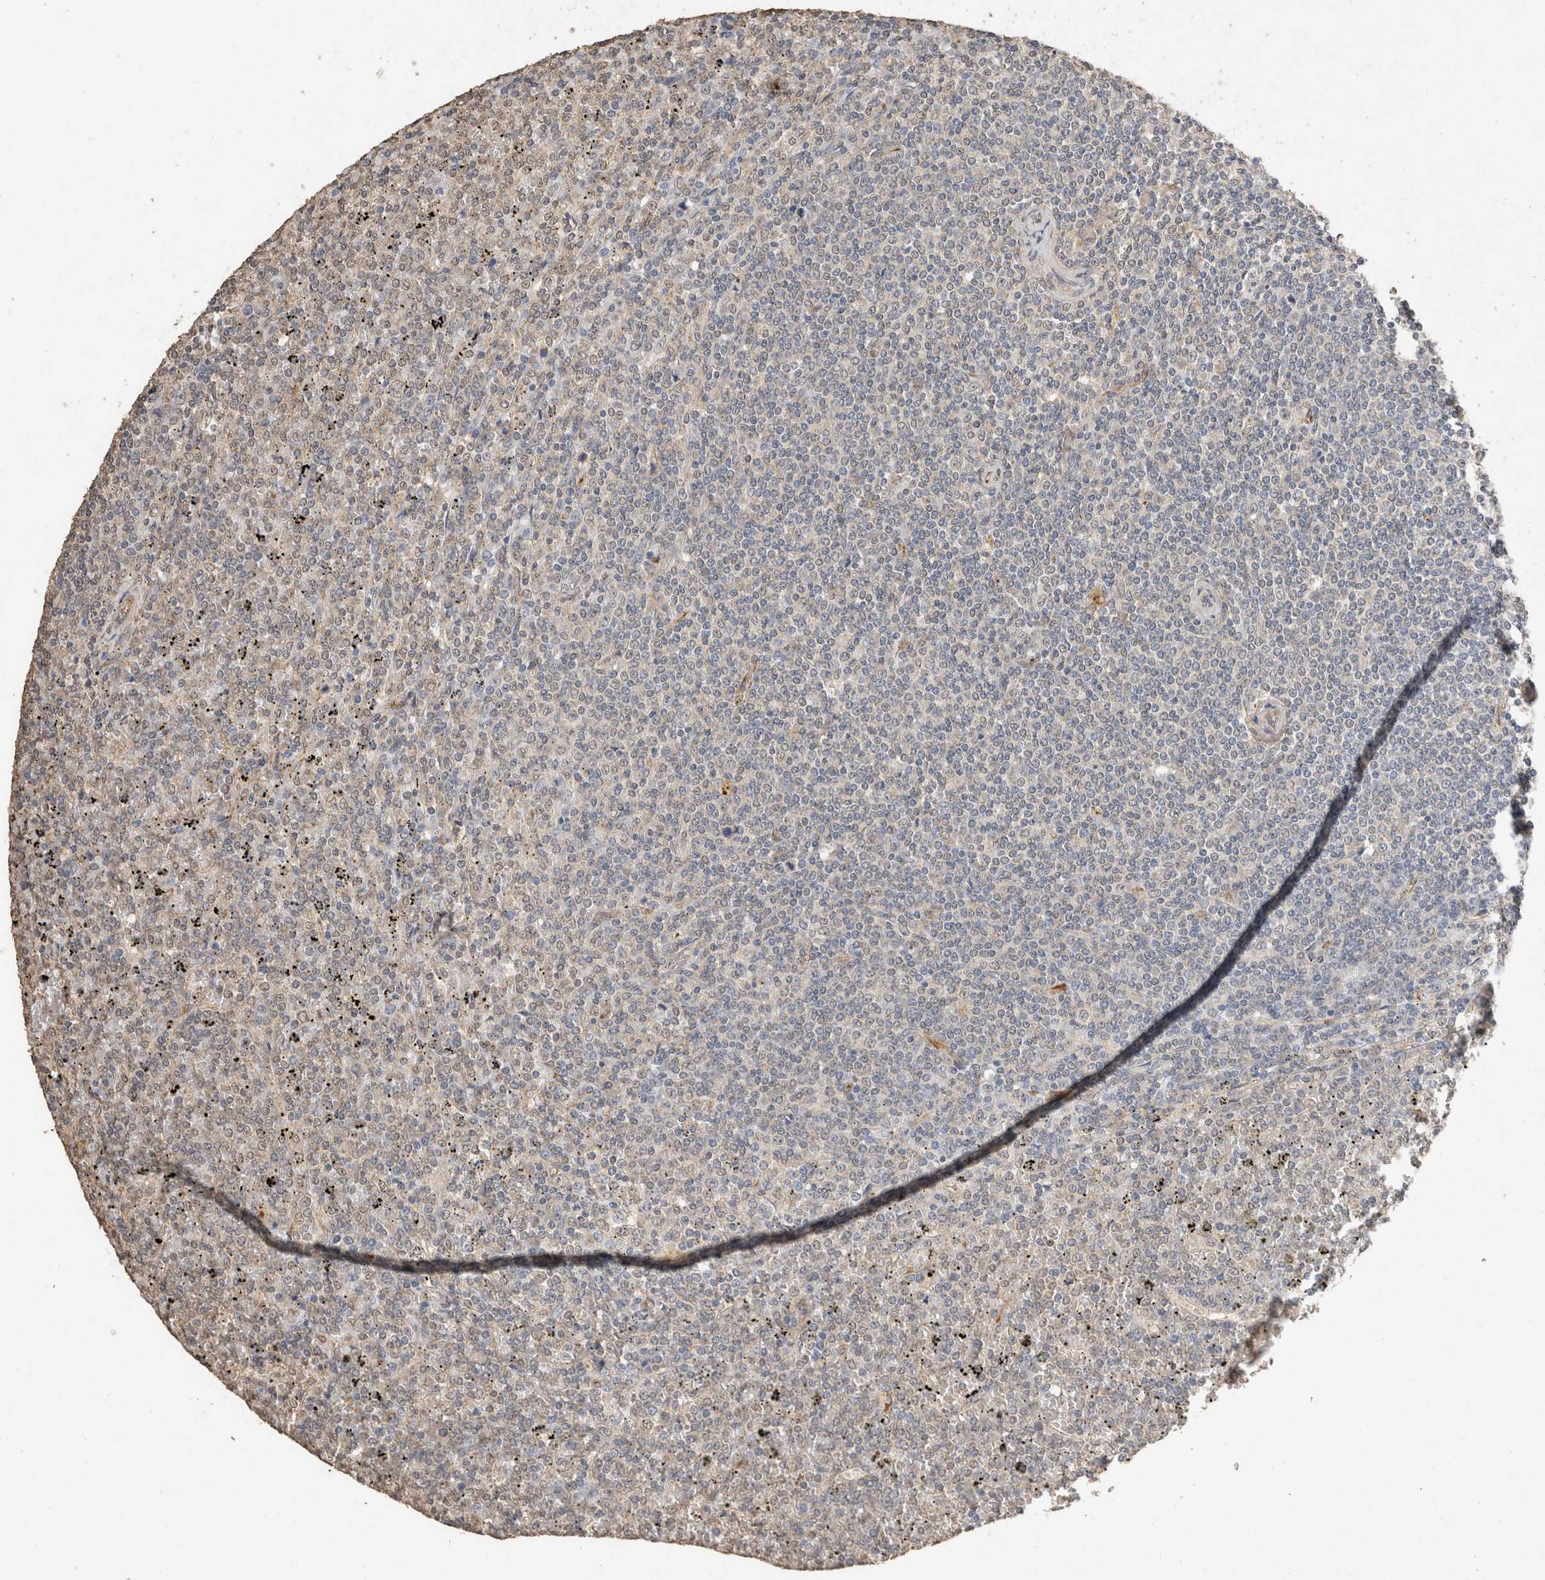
{"staining": {"intensity": "negative", "quantity": "none", "location": "none"}, "tissue": "lymphoma", "cell_type": "Tumor cells", "image_type": "cancer", "snomed": [{"axis": "morphology", "description": "Malignant lymphoma, non-Hodgkin's type, Low grade"}, {"axis": "topography", "description": "Spleen"}], "caption": "There is no significant staining in tumor cells of low-grade malignant lymphoma, non-Hodgkin's type.", "gene": "C1QTNF5", "patient": {"sex": "female", "age": 19}}